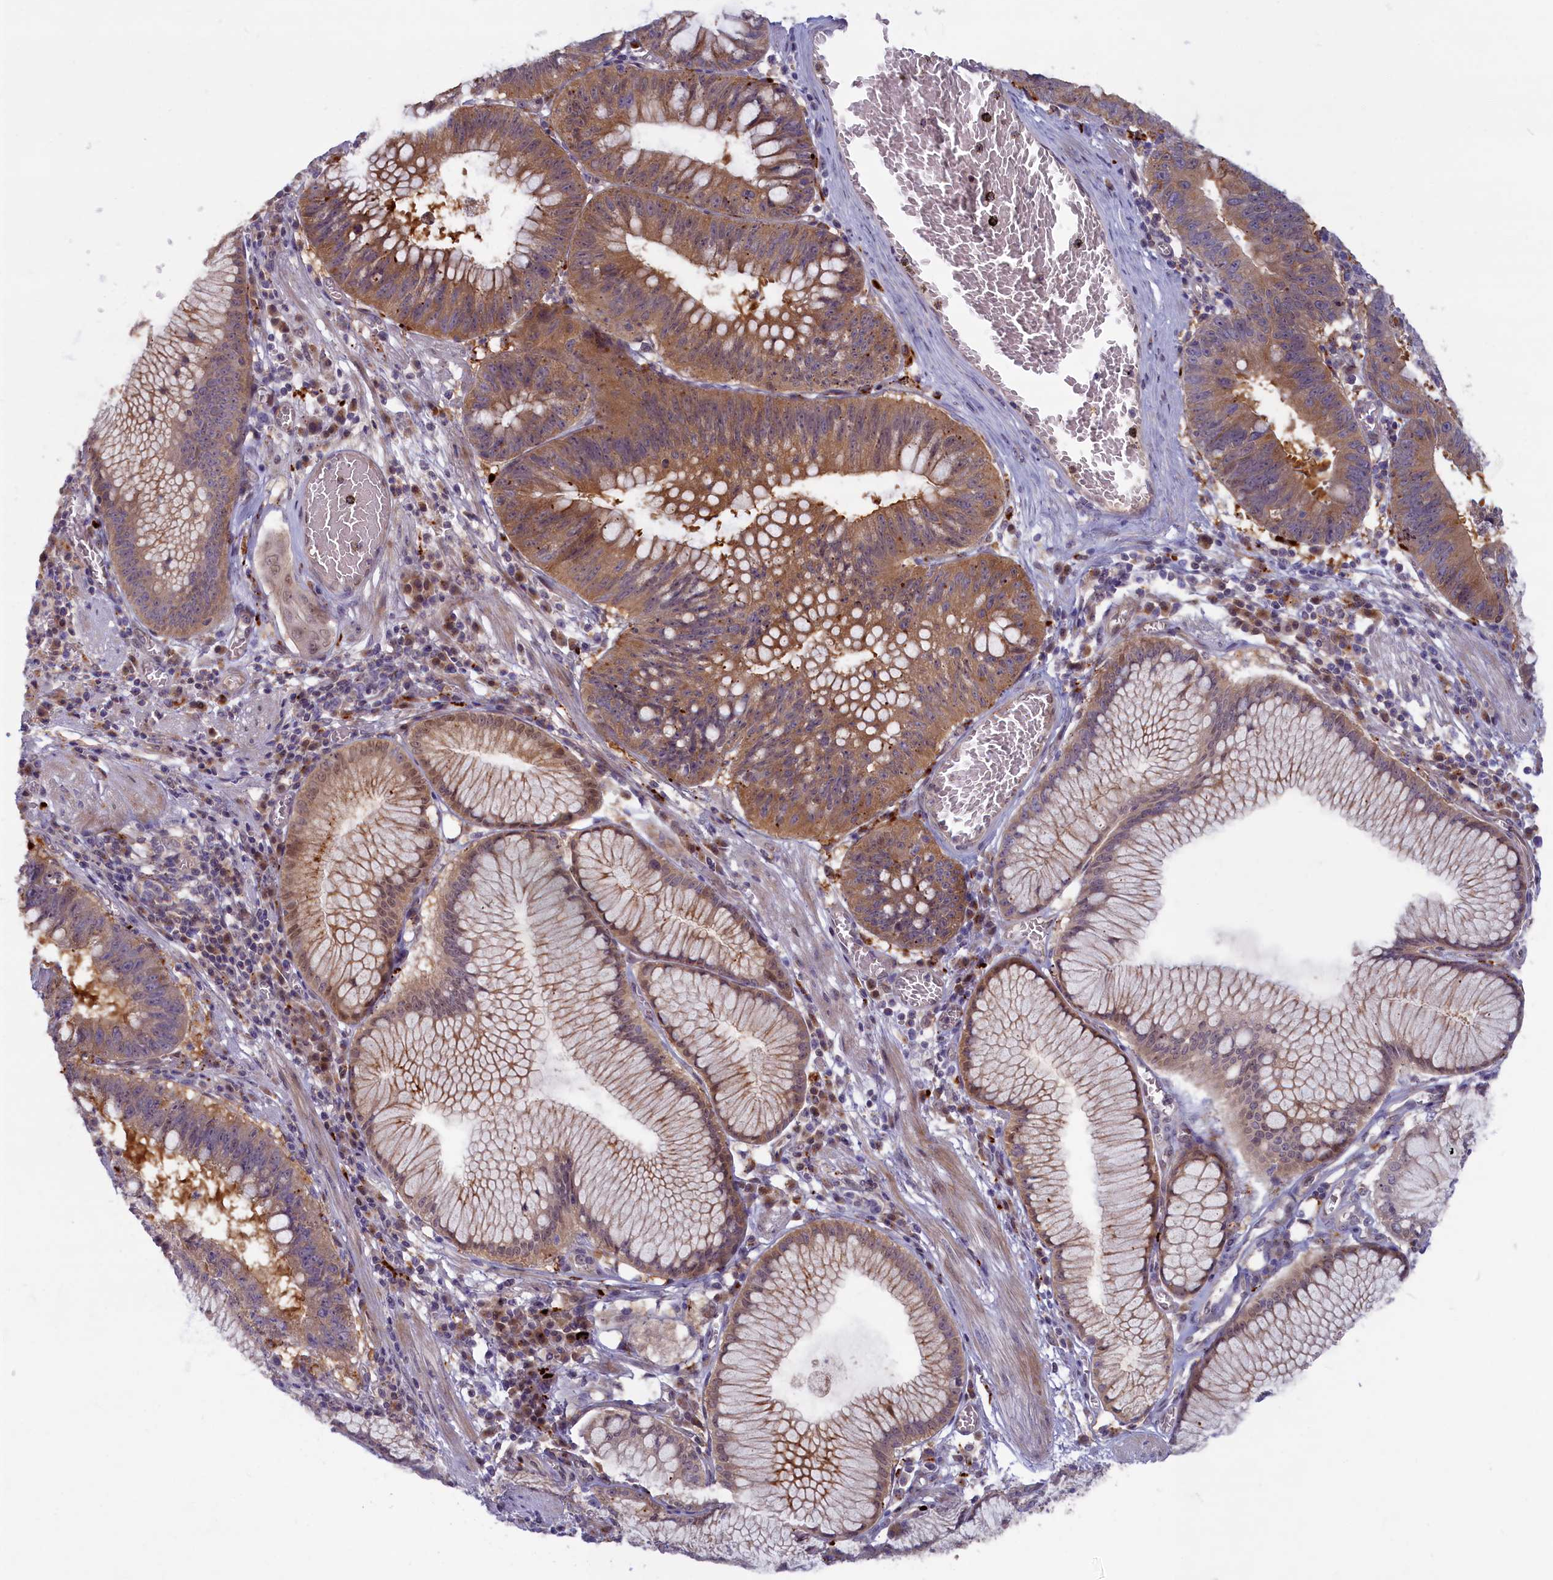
{"staining": {"intensity": "moderate", "quantity": ">75%", "location": "cytoplasmic/membranous"}, "tissue": "stomach cancer", "cell_type": "Tumor cells", "image_type": "cancer", "snomed": [{"axis": "morphology", "description": "Adenocarcinoma, NOS"}, {"axis": "topography", "description": "Stomach"}], "caption": "A high-resolution micrograph shows immunohistochemistry staining of stomach cancer (adenocarcinoma), which displays moderate cytoplasmic/membranous positivity in approximately >75% of tumor cells.", "gene": "FCSK", "patient": {"sex": "male", "age": 59}}